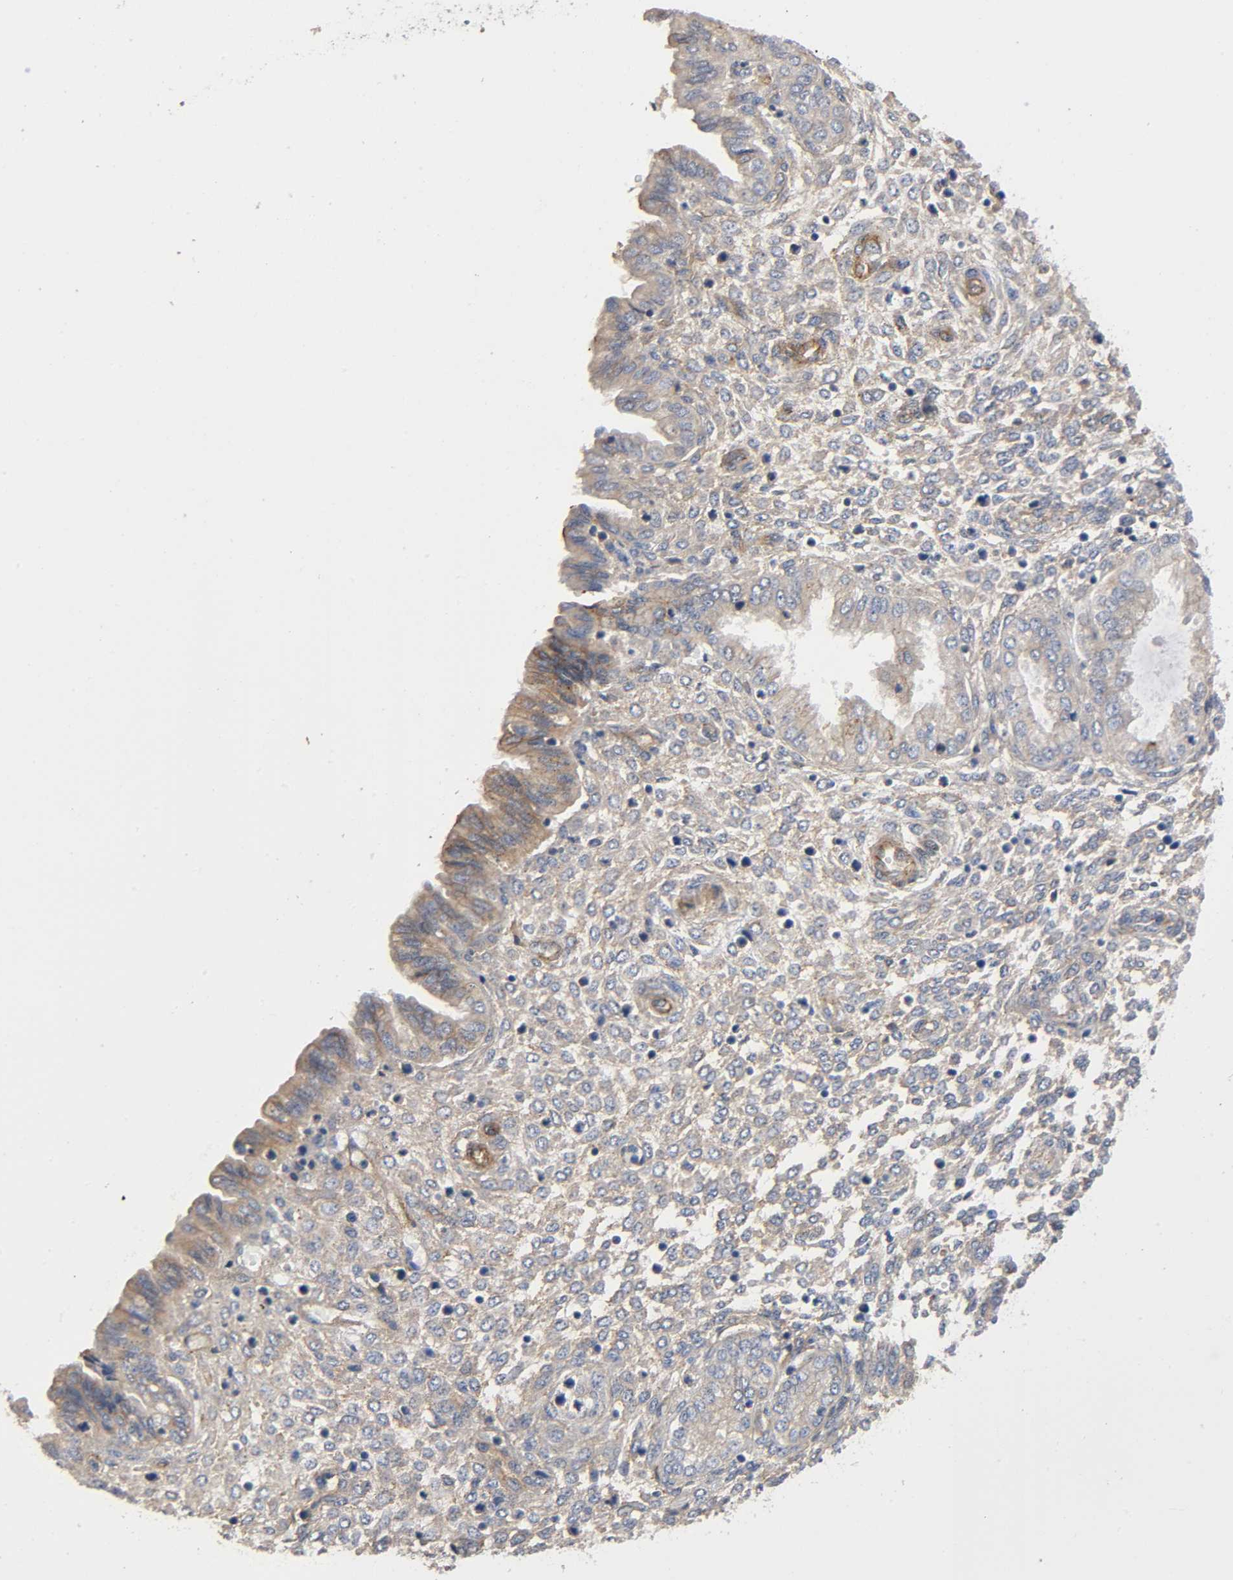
{"staining": {"intensity": "weak", "quantity": ">75%", "location": "cytoplasmic/membranous"}, "tissue": "endometrium", "cell_type": "Cells in endometrial stroma", "image_type": "normal", "snomed": [{"axis": "morphology", "description": "Normal tissue, NOS"}, {"axis": "topography", "description": "Endometrium"}], "caption": "Immunohistochemistry image of normal endometrium: endometrium stained using immunohistochemistry (IHC) exhibits low levels of weak protein expression localized specifically in the cytoplasmic/membranous of cells in endometrial stroma, appearing as a cytoplasmic/membranous brown color.", "gene": "MARS1", "patient": {"sex": "female", "age": 33}}